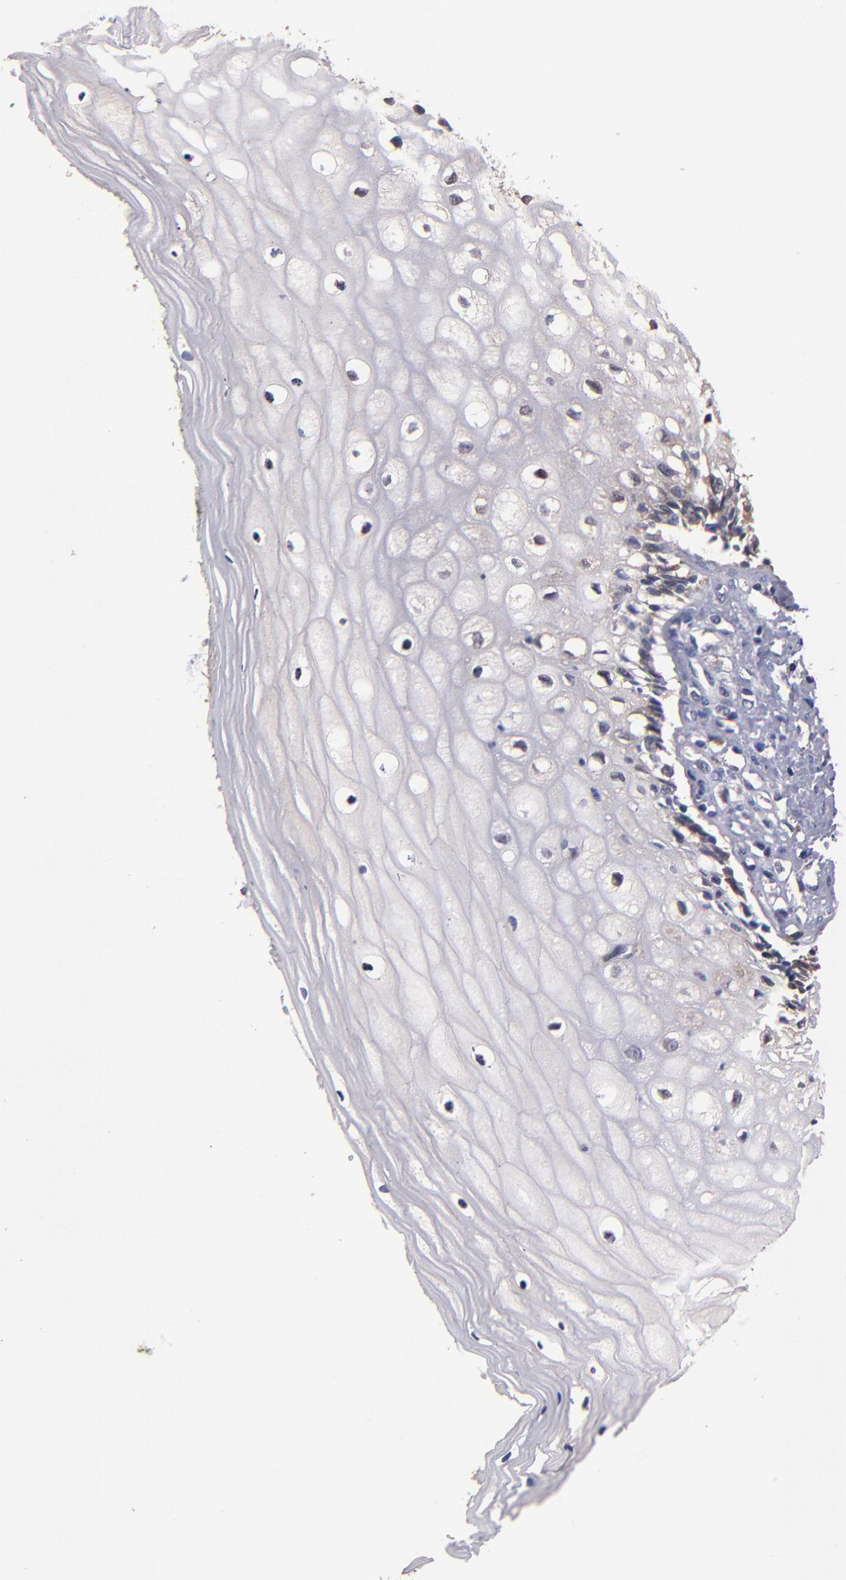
{"staining": {"intensity": "weak", "quantity": "<25%", "location": "cytoplasmic/membranous"}, "tissue": "vagina", "cell_type": "Squamous epithelial cells", "image_type": "normal", "snomed": [{"axis": "morphology", "description": "Normal tissue, NOS"}, {"axis": "topography", "description": "Vagina"}], "caption": "There is no significant positivity in squamous epithelial cells of vagina. (Immunohistochemistry (ihc), brightfield microscopy, high magnification).", "gene": "TTLL12", "patient": {"sex": "female", "age": 46}}